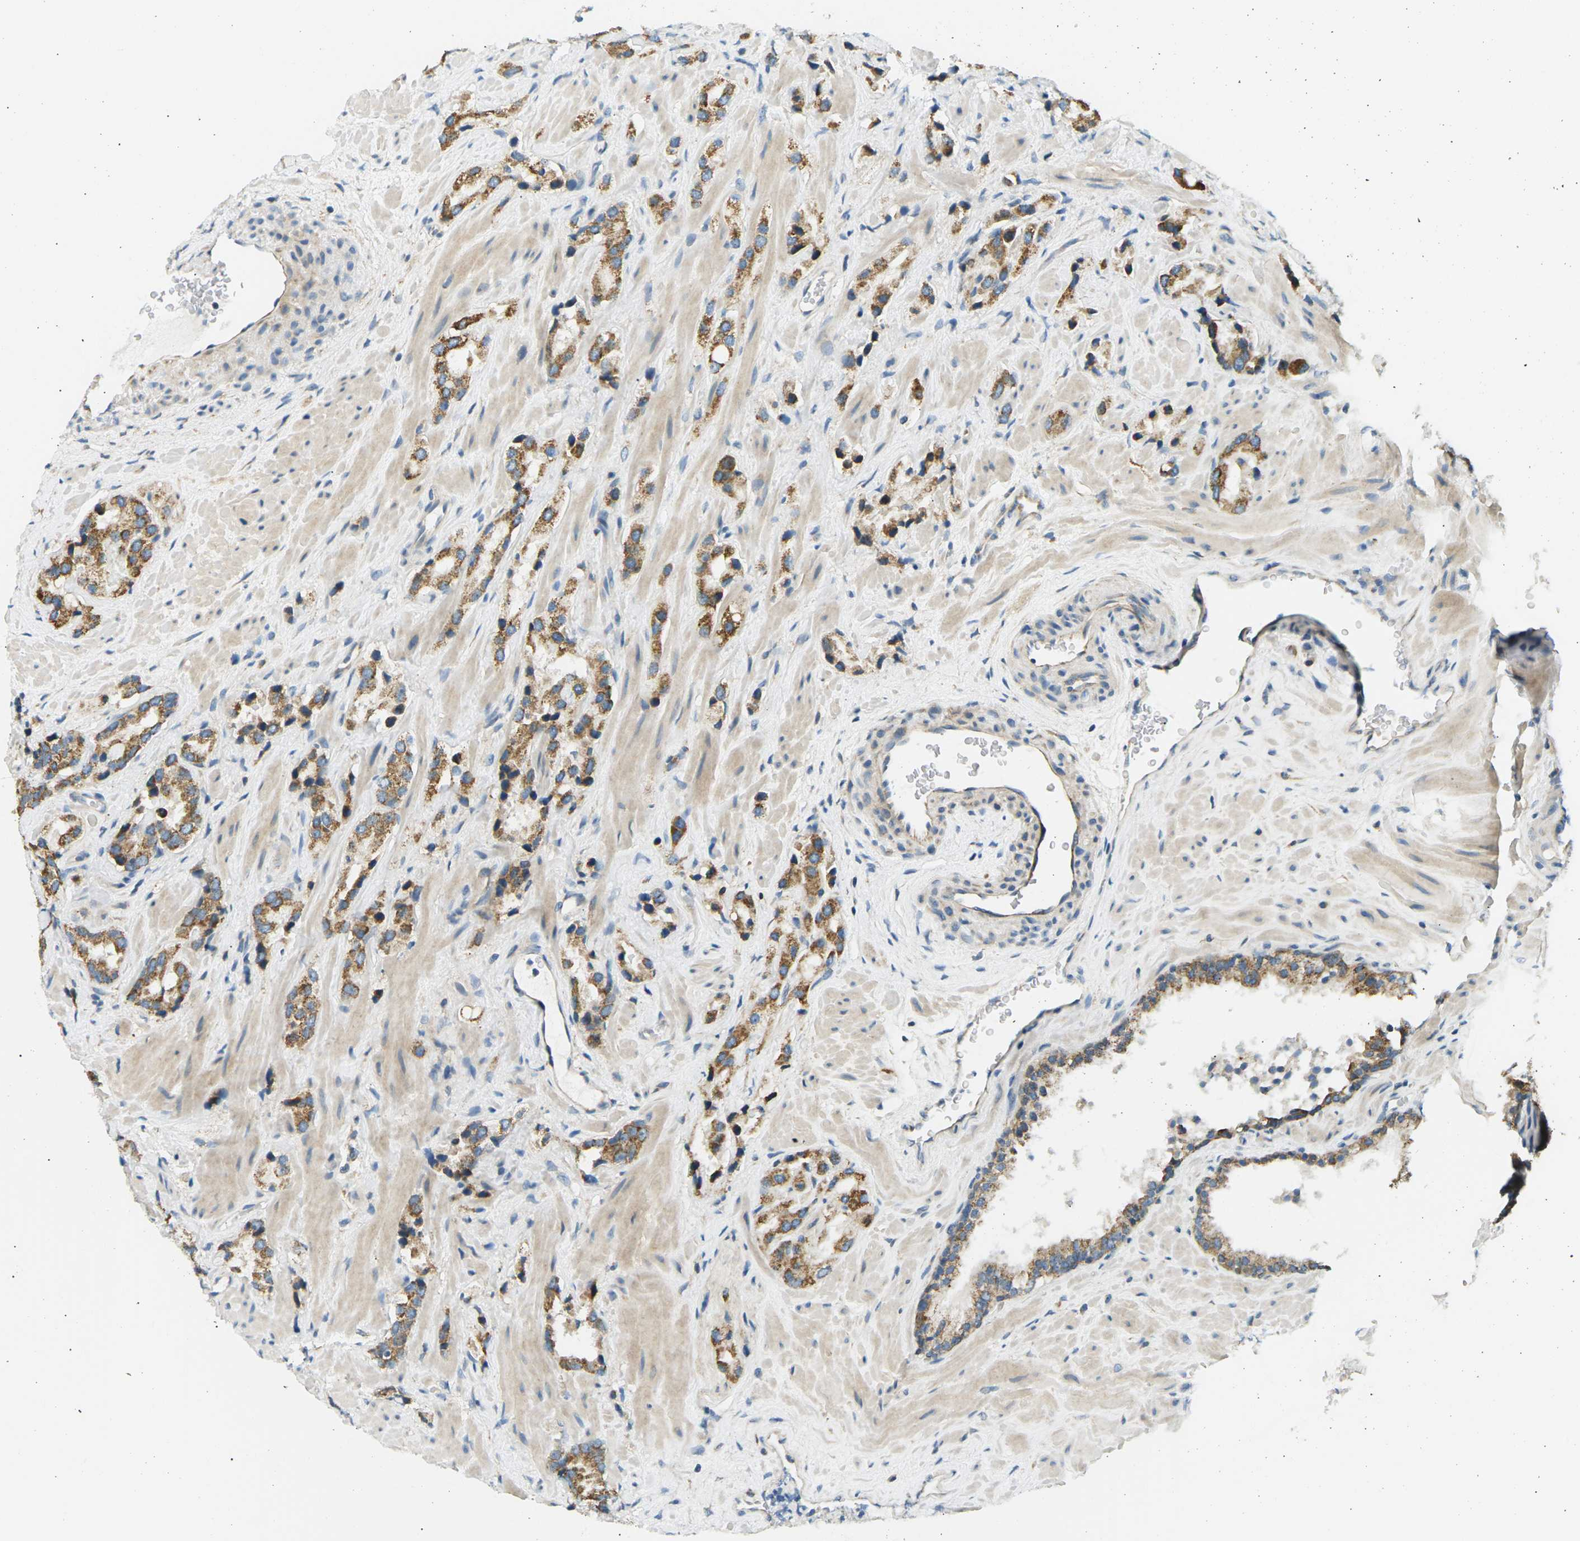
{"staining": {"intensity": "moderate", "quantity": ">75%", "location": "cytoplasmic/membranous"}, "tissue": "prostate cancer", "cell_type": "Tumor cells", "image_type": "cancer", "snomed": [{"axis": "morphology", "description": "Adenocarcinoma, High grade"}, {"axis": "topography", "description": "Prostate"}], "caption": "The immunohistochemical stain labels moderate cytoplasmic/membranous staining in tumor cells of adenocarcinoma (high-grade) (prostate) tissue.", "gene": "TBC1D8", "patient": {"sex": "male", "age": 64}}